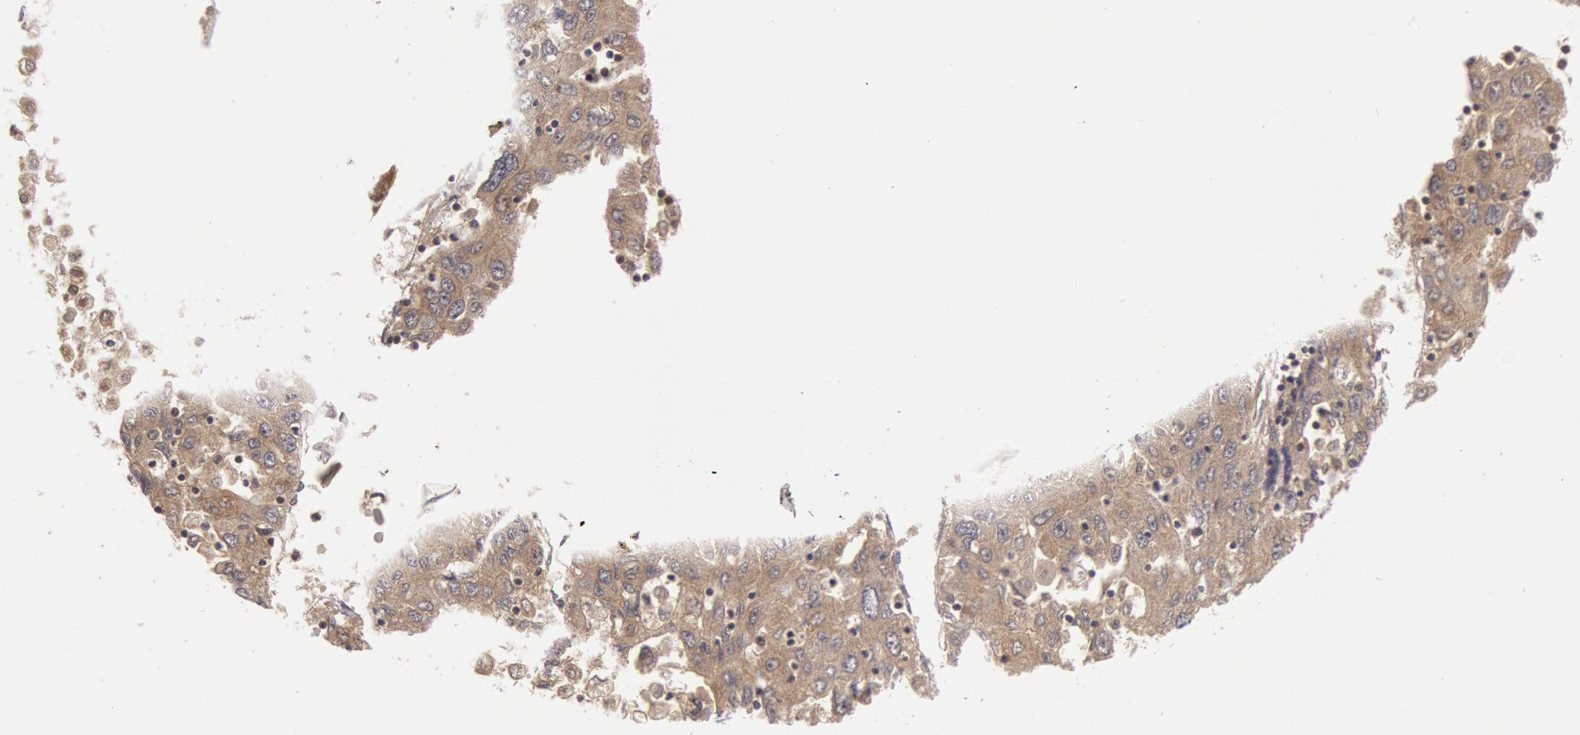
{"staining": {"intensity": "moderate", "quantity": ">75%", "location": "cytoplasmic/membranous"}, "tissue": "liver cancer", "cell_type": "Tumor cells", "image_type": "cancer", "snomed": [{"axis": "morphology", "description": "Carcinoma, Hepatocellular, NOS"}, {"axis": "topography", "description": "Liver"}], "caption": "Human hepatocellular carcinoma (liver) stained with a protein marker shows moderate staining in tumor cells.", "gene": "BRAF", "patient": {"sex": "male", "age": 49}}